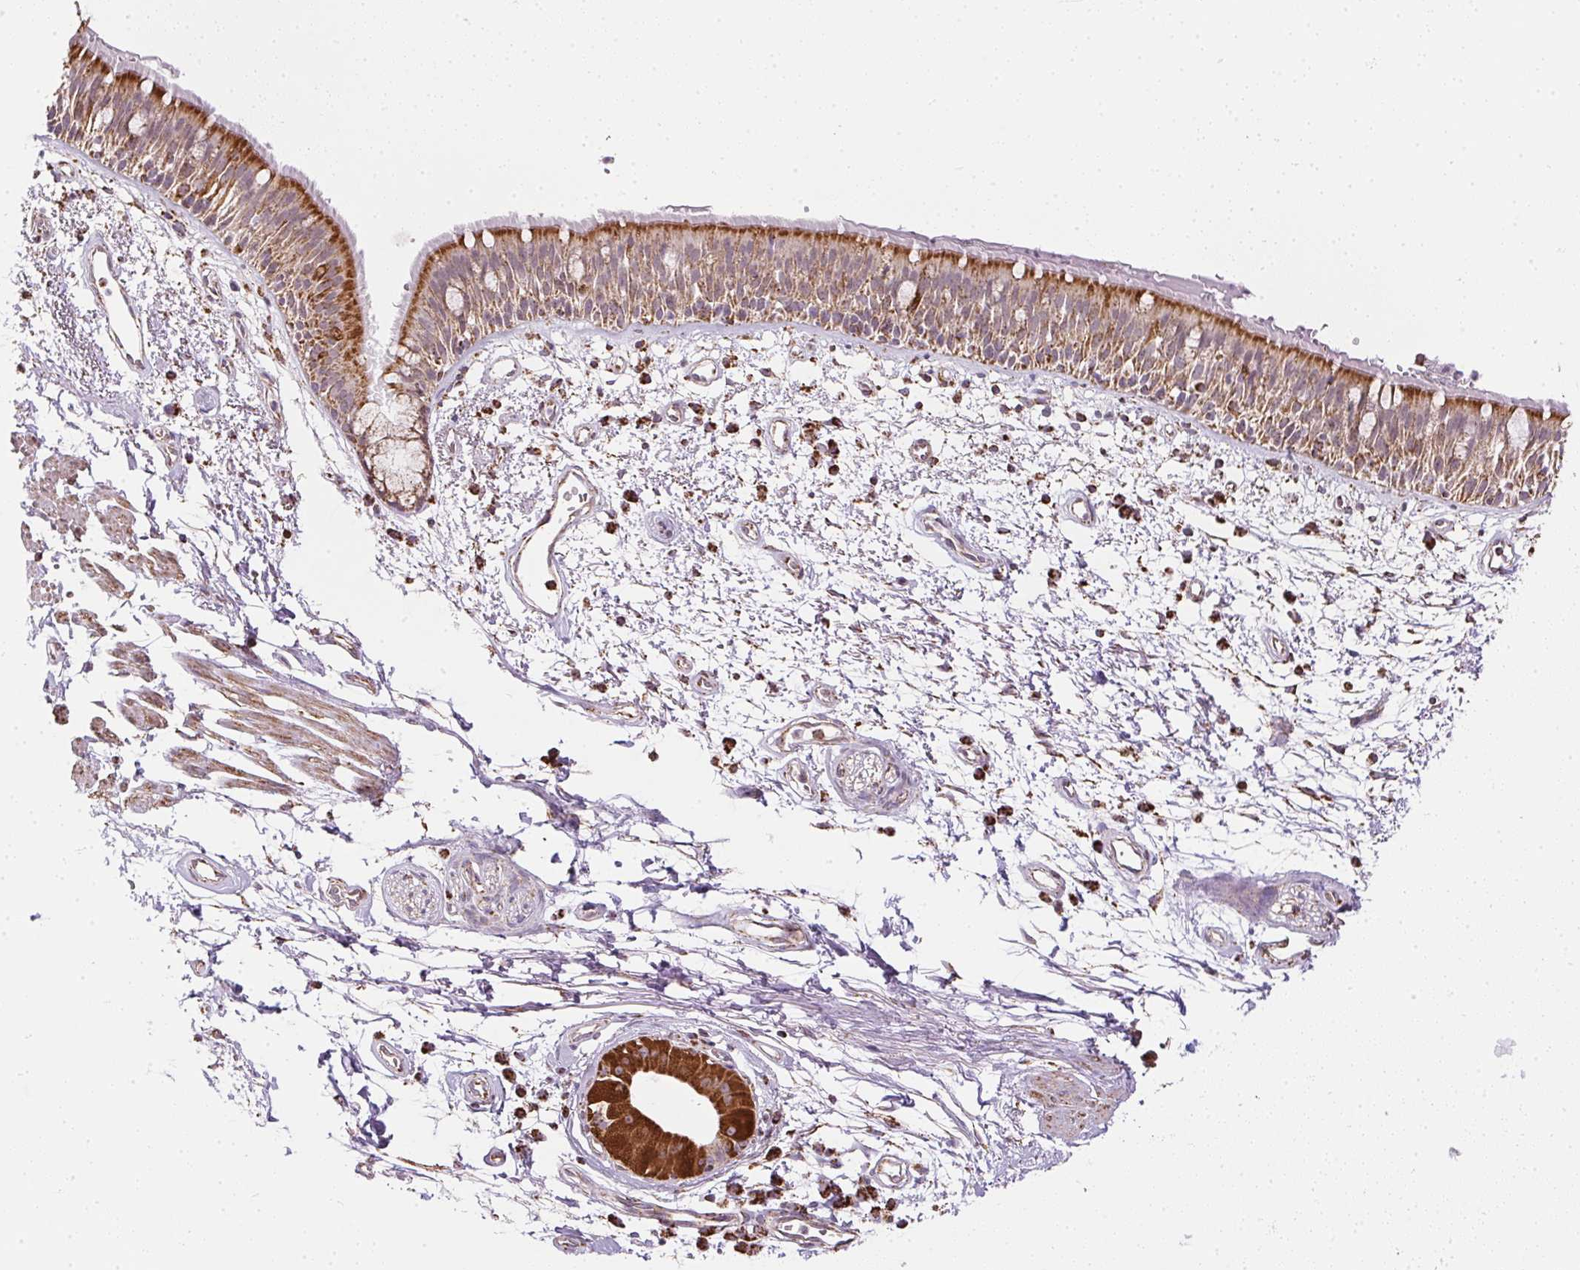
{"staining": {"intensity": "strong", "quantity": ">75%", "location": "cytoplasmic/membranous"}, "tissue": "bronchus", "cell_type": "Respiratory epithelial cells", "image_type": "normal", "snomed": [{"axis": "morphology", "description": "Normal tissue, NOS"}, {"axis": "morphology", "description": "Squamous cell carcinoma, NOS"}, {"axis": "topography", "description": "Cartilage tissue"}, {"axis": "topography", "description": "Bronchus"}, {"axis": "topography", "description": "Lung"}], "caption": "This histopathology image reveals immunohistochemistry (IHC) staining of unremarkable human bronchus, with high strong cytoplasmic/membranous expression in about >75% of respiratory epithelial cells.", "gene": "MAPK11", "patient": {"sex": "male", "age": 66}}